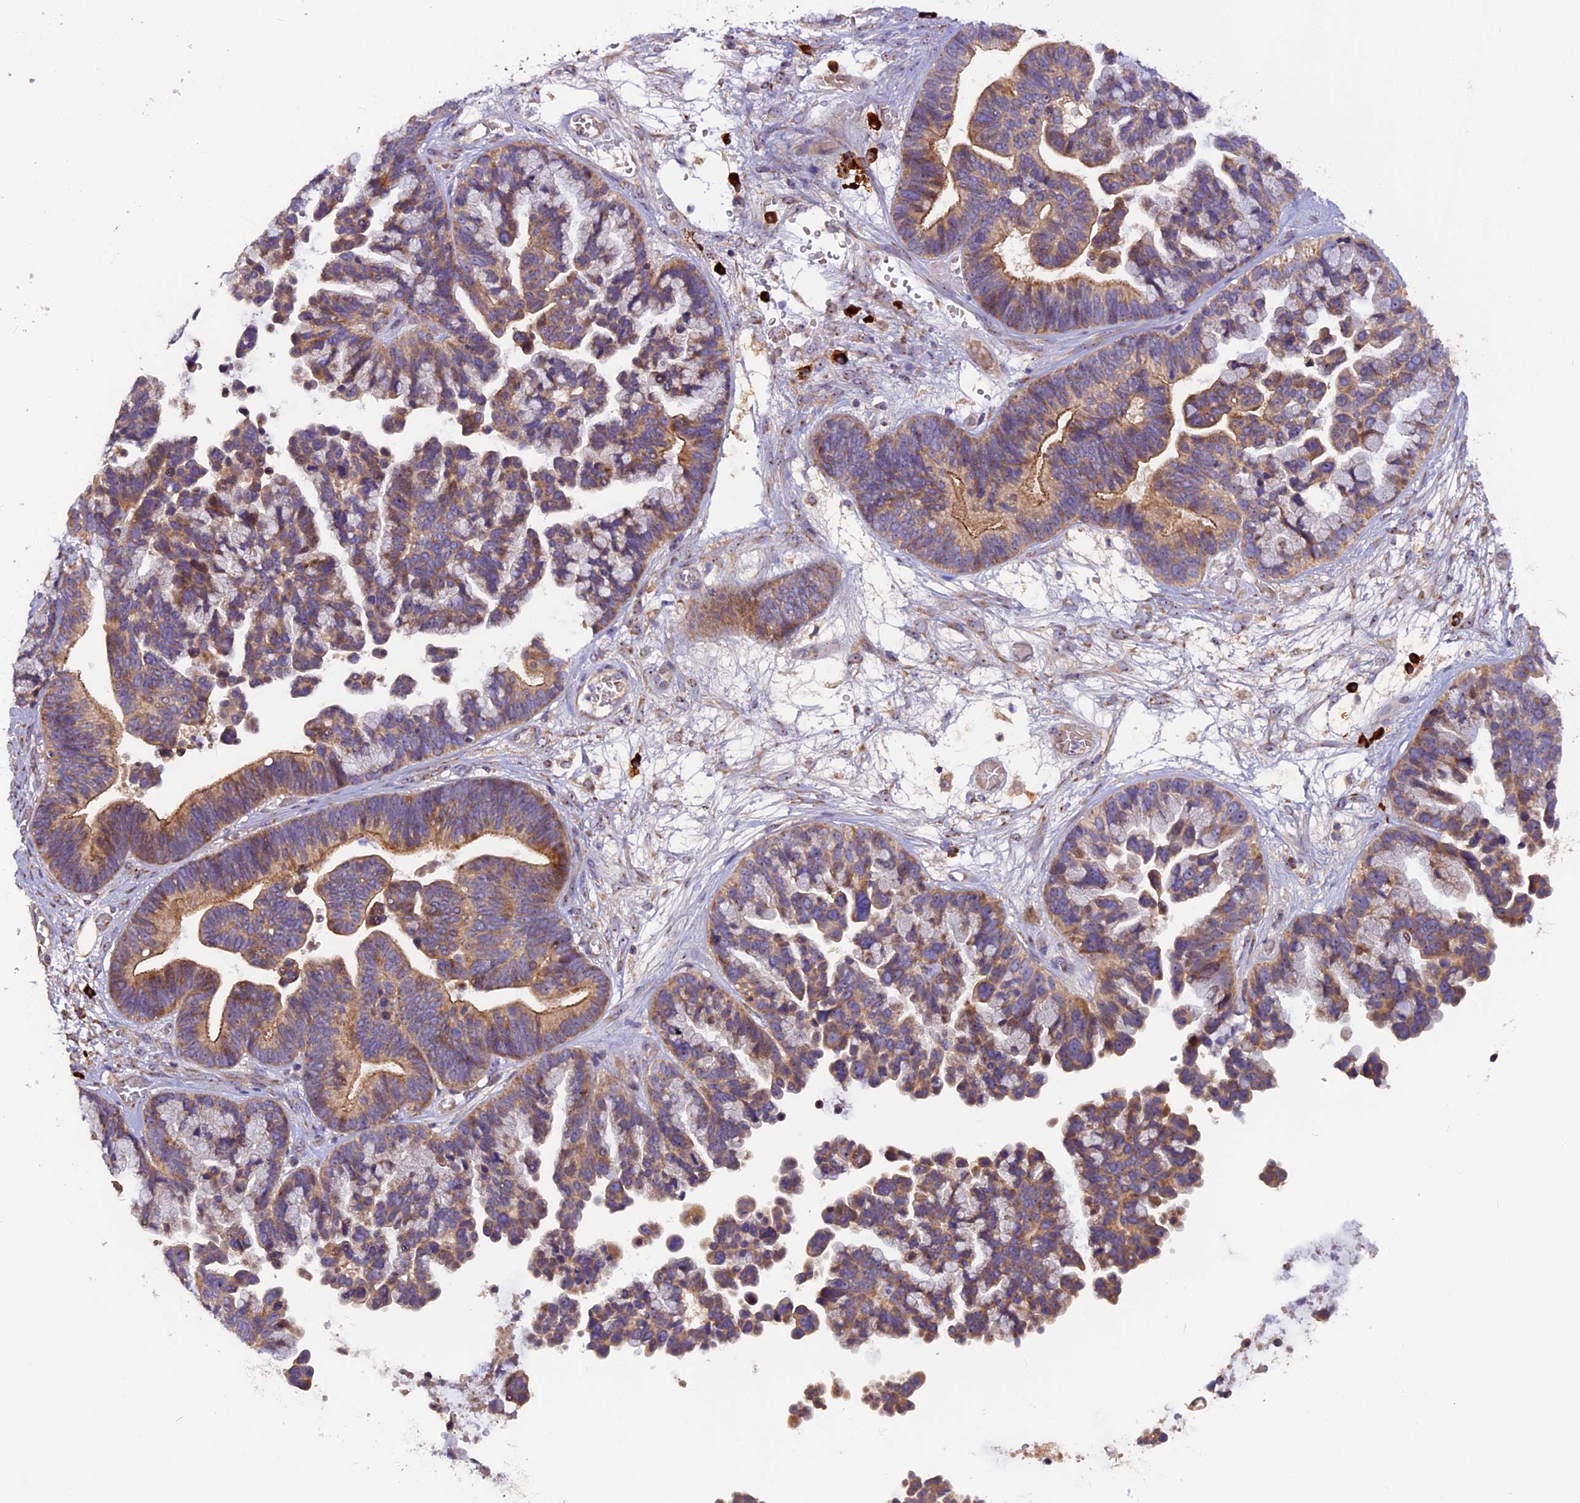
{"staining": {"intensity": "moderate", "quantity": ">75%", "location": "cytoplasmic/membranous"}, "tissue": "ovarian cancer", "cell_type": "Tumor cells", "image_type": "cancer", "snomed": [{"axis": "morphology", "description": "Cystadenocarcinoma, serous, NOS"}, {"axis": "topography", "description": "Ovary"}], "caption": "Brown immunohistochemical staining in ovarian cancer (serous cystadenocarcinoma) exhibits moderate cytoplasmic/membranous positivity in approximately >75% of tumor cells.", "gene": "FRY", "patient": {"sex": "female", "age": 56}}